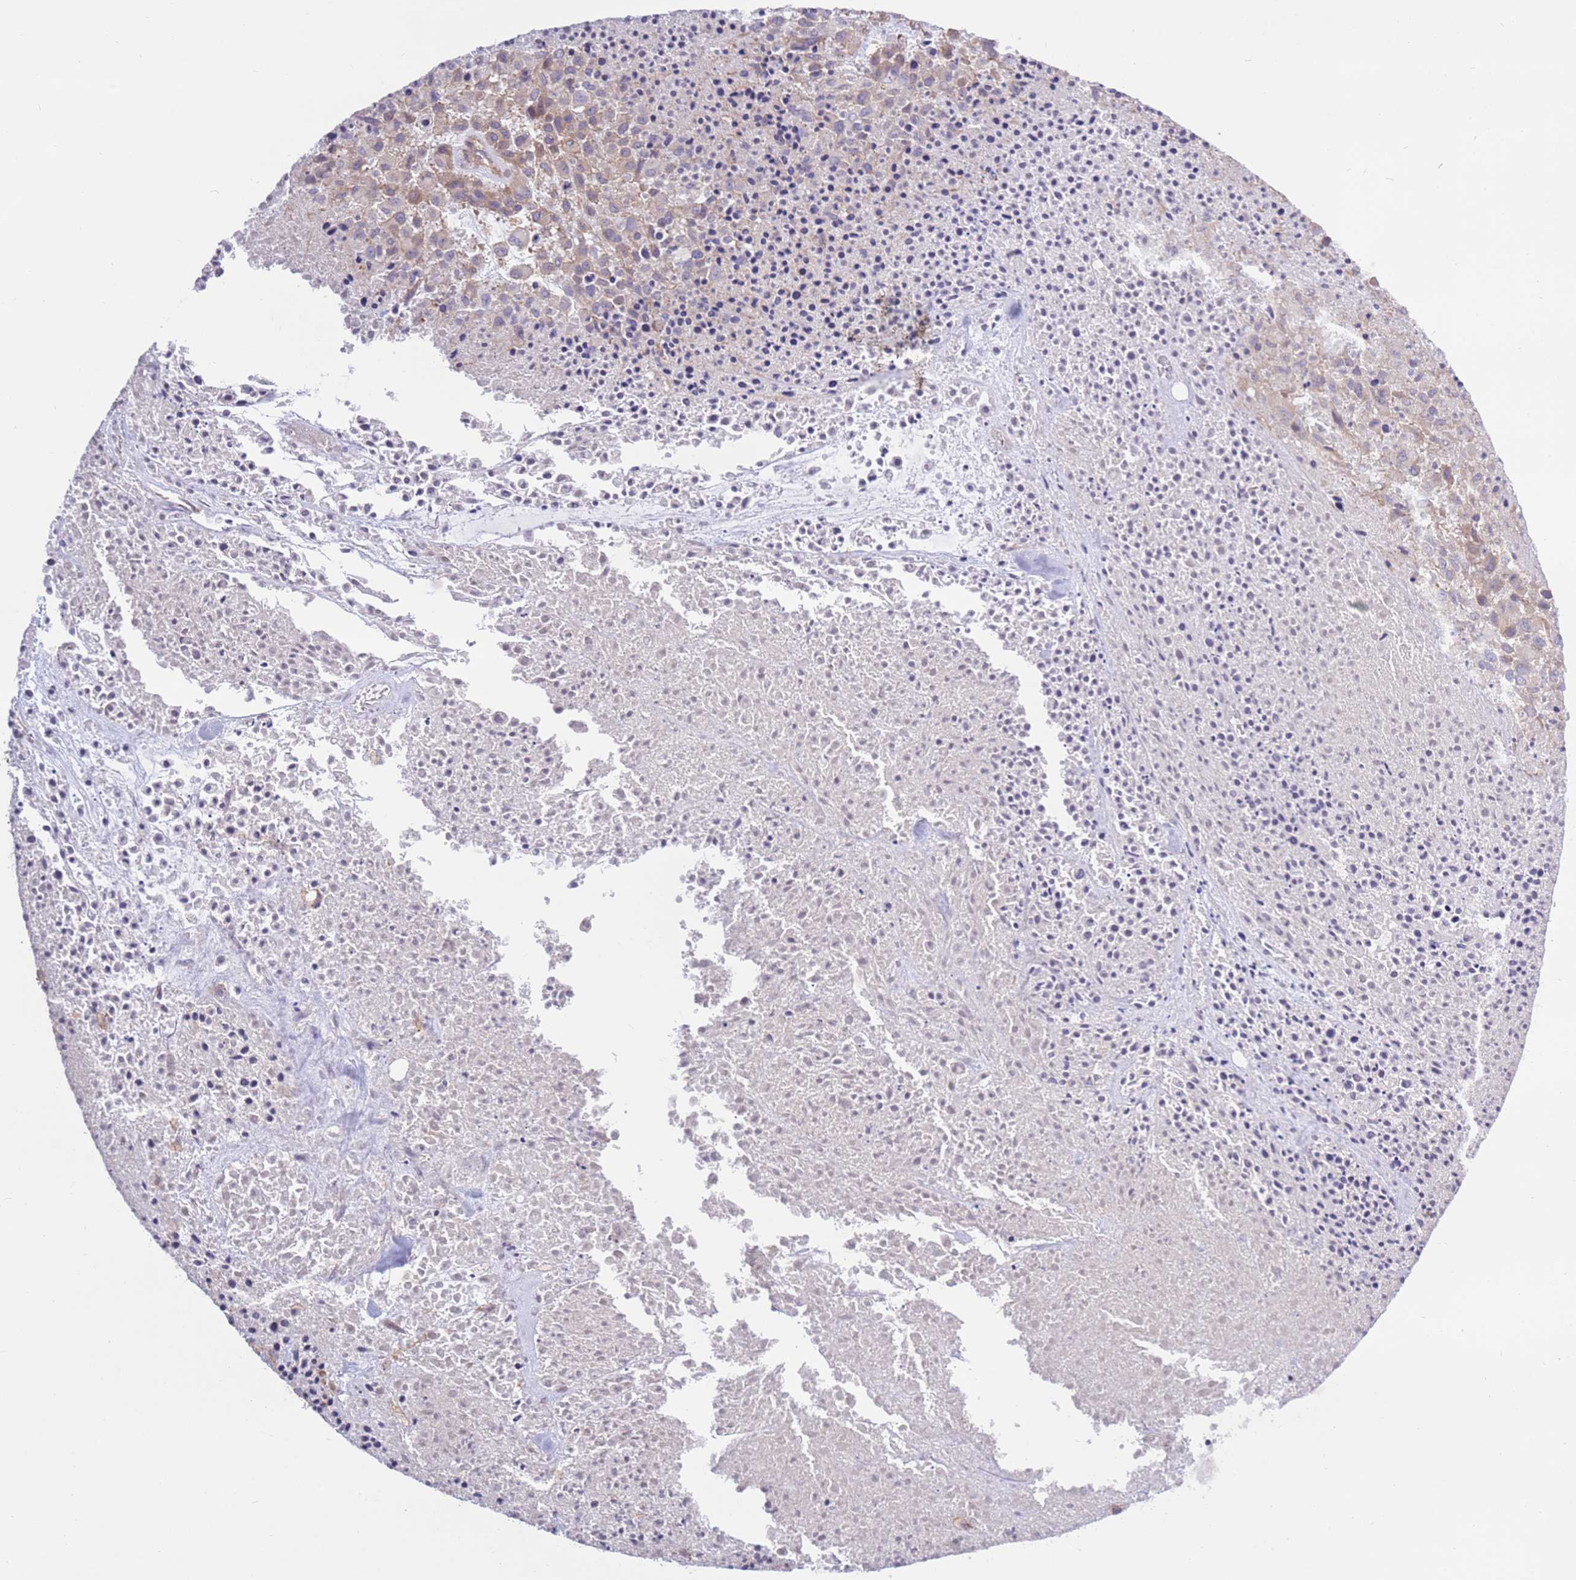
{"staining": {"intensity": "weak", "quantity": "<25%", "location": "cytoplasmic/membranous"}, "tissue": "melanoma", "cell_type": "Tumor cells", "image_type": "cancer", "snomed": [{"axis": "morphology", "description": "Malignant melanoma, Metastatic site"}, {"axis": "topography", "description": "Skin"}], "caption": "DAB immunohistochemical staining of human melanoma shows no significant positivity in tumor cells. (Stains: DAB (3,3'-diaminobenzidine) immunohistochemistry (IHC) with hematoxylin counter stain, Microscopy: brightfield microscopy at high magnification).", "gene": "EVA1B", "patient": {"sex": "female", "age": 81}}